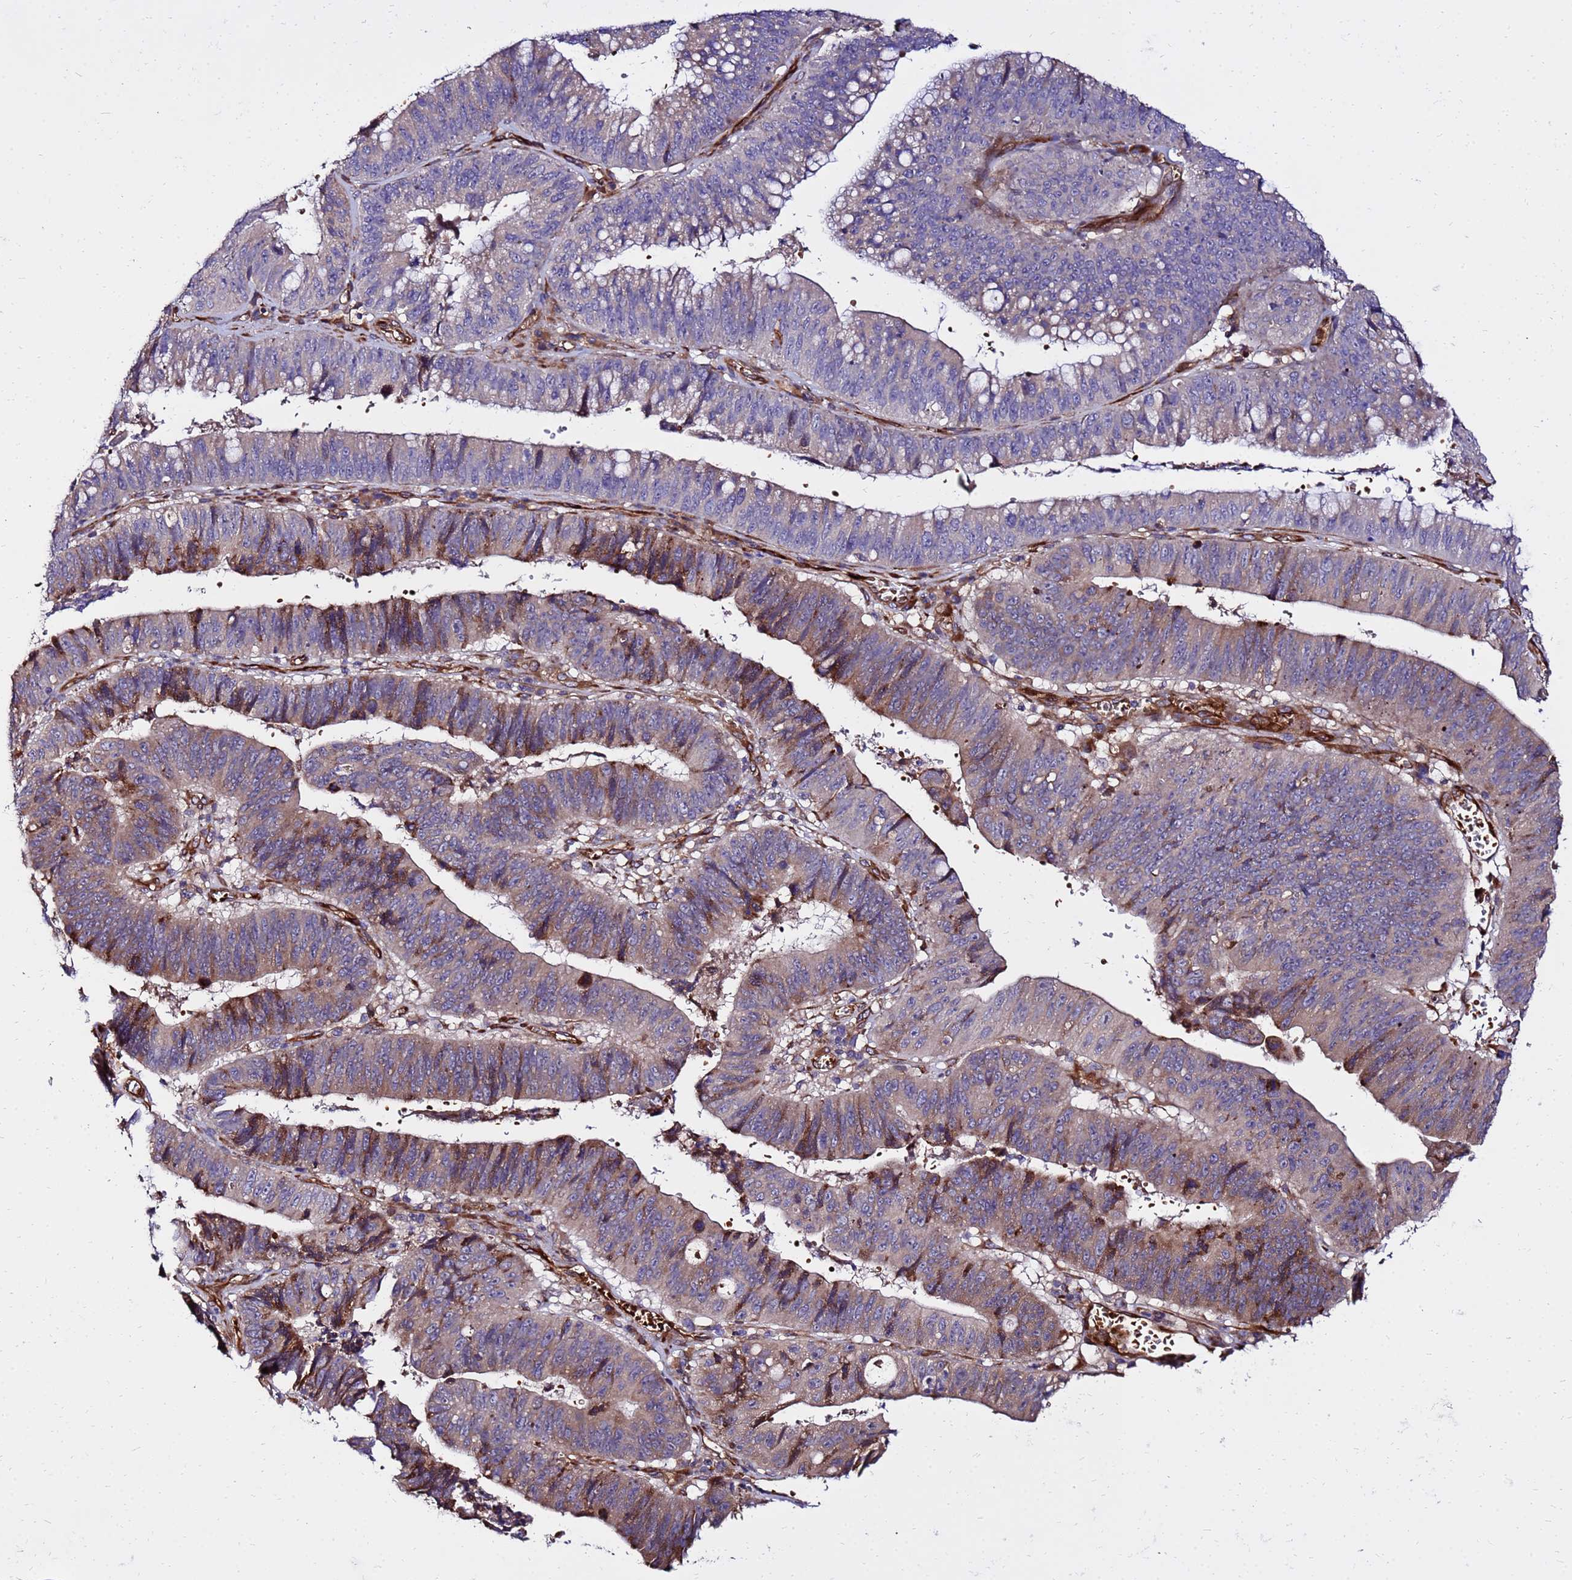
{"staining": {"intensity": "moderate", "quantity": "25%-75%", "location": "cytoplasmic/membranous"}, "tissue": "stomach cancer", "cell_type": "Tumor cells", "image_type": "cancer", "snomed": [{"axis": "morphology", "description": "Adenocarcinoma, NOS"}, {"axis": "topography", "description": "Stomach"}], "caption": "Stomach cancer (adenocarcinoma) was stained to show a protein in brown. There is medium levels of moderate cytoplasmic/membranous expression in approximately 25%-75% of tumor cells.", "gene": "WWC2", "patient": {"sex": "male", "age": 59}}